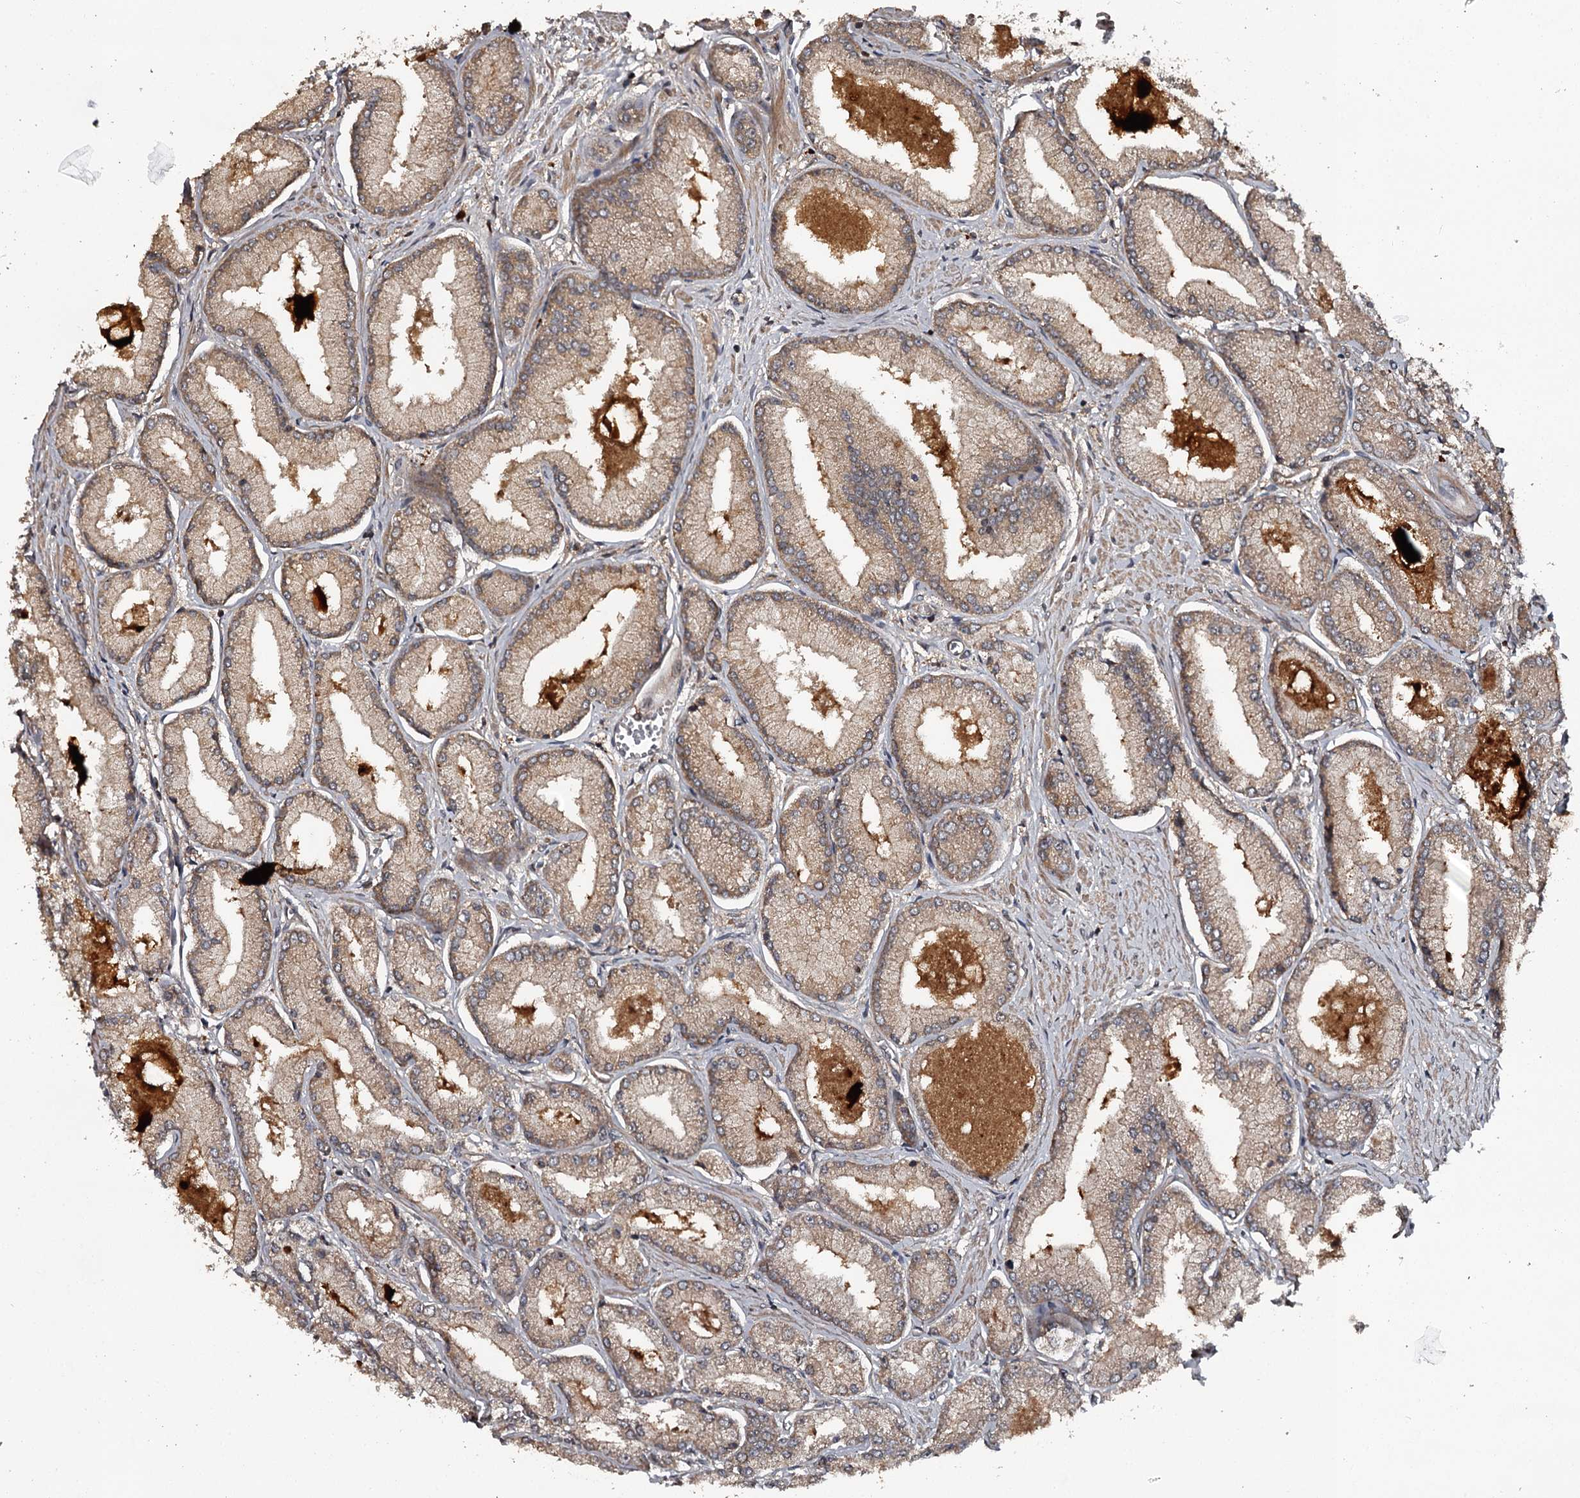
{"staining": {"intensity": "moderate", "quantity": ">75%", "location": "cytoplasmic/membranous"}, "tissue": "prostate cancer", "cell_type": "Tumor cells", "image_type": "cancer", "snomed": [{"axis": "morphology", "description": "Adenocarcinoma, Low grade"}, {"axis": "topography", "description": "Prostate"}], "caption": "Moderate cytoplasmic/membranous positivity for a protein is present in about >75% of tumor cells of prostate cancer using immunohistochemistry.", "gene": "RAB21", "patient": {"sex": "male", "age": 74}}